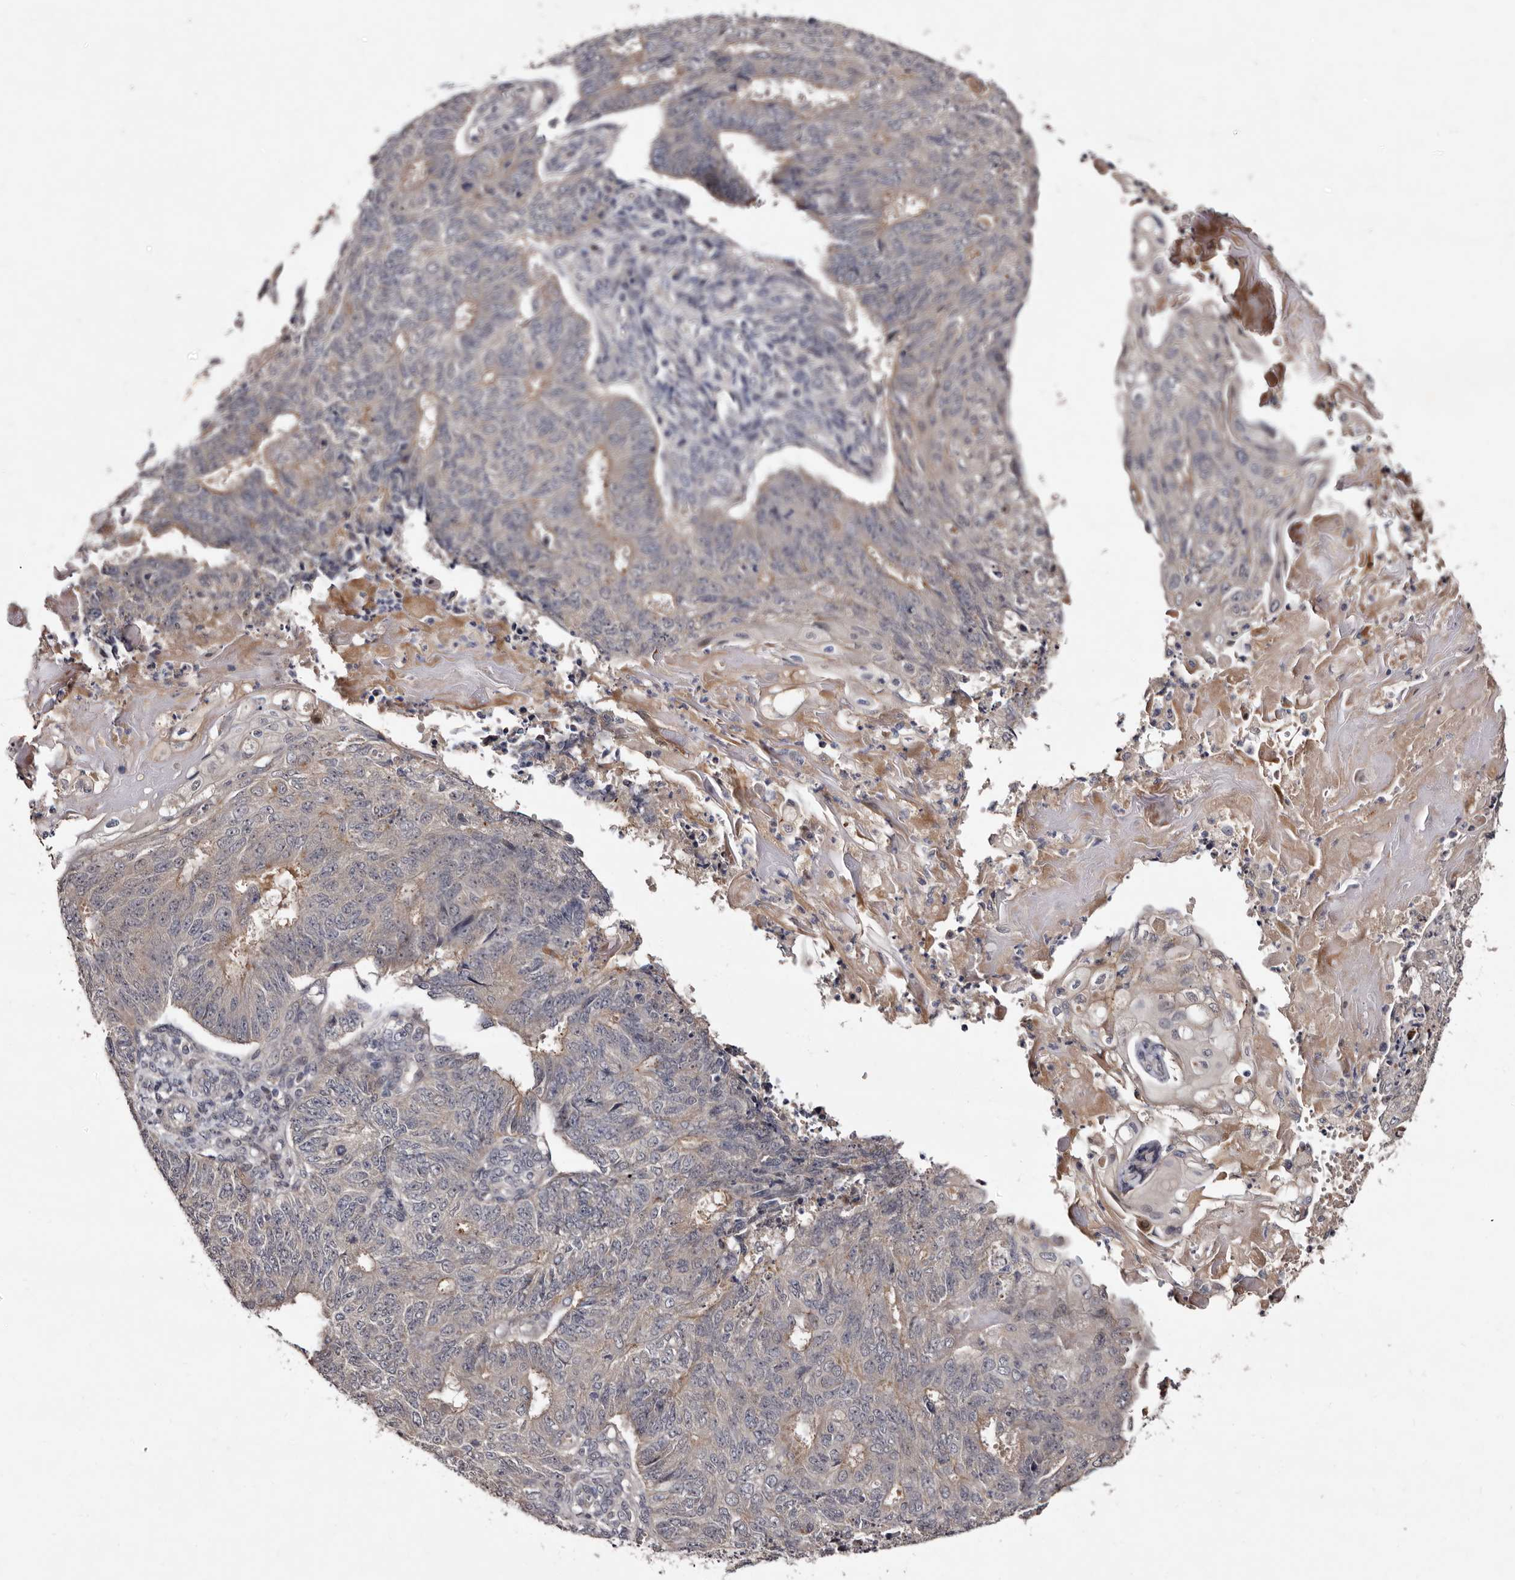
{"staining": {"intensity": "weak", "quantity": "<25%", "location": "cytoplasmic/membranous"}, "tissue": "endometrial cancer", "cell_type": "Tumor cells", "image_type": "cancer", "snomed": [{"axis": "morphology", "description": "Adenocarcinoma, NOS"}, {"axis": "topography", "description": "Endometrium"}], "caption": "Immunohistochemistry of human endometrial cancer (adenocarcinoma) exhibits no positivity in tumor cells.", "gene": "LANCL2", "patient": {"sex": "female", "age": 32}}